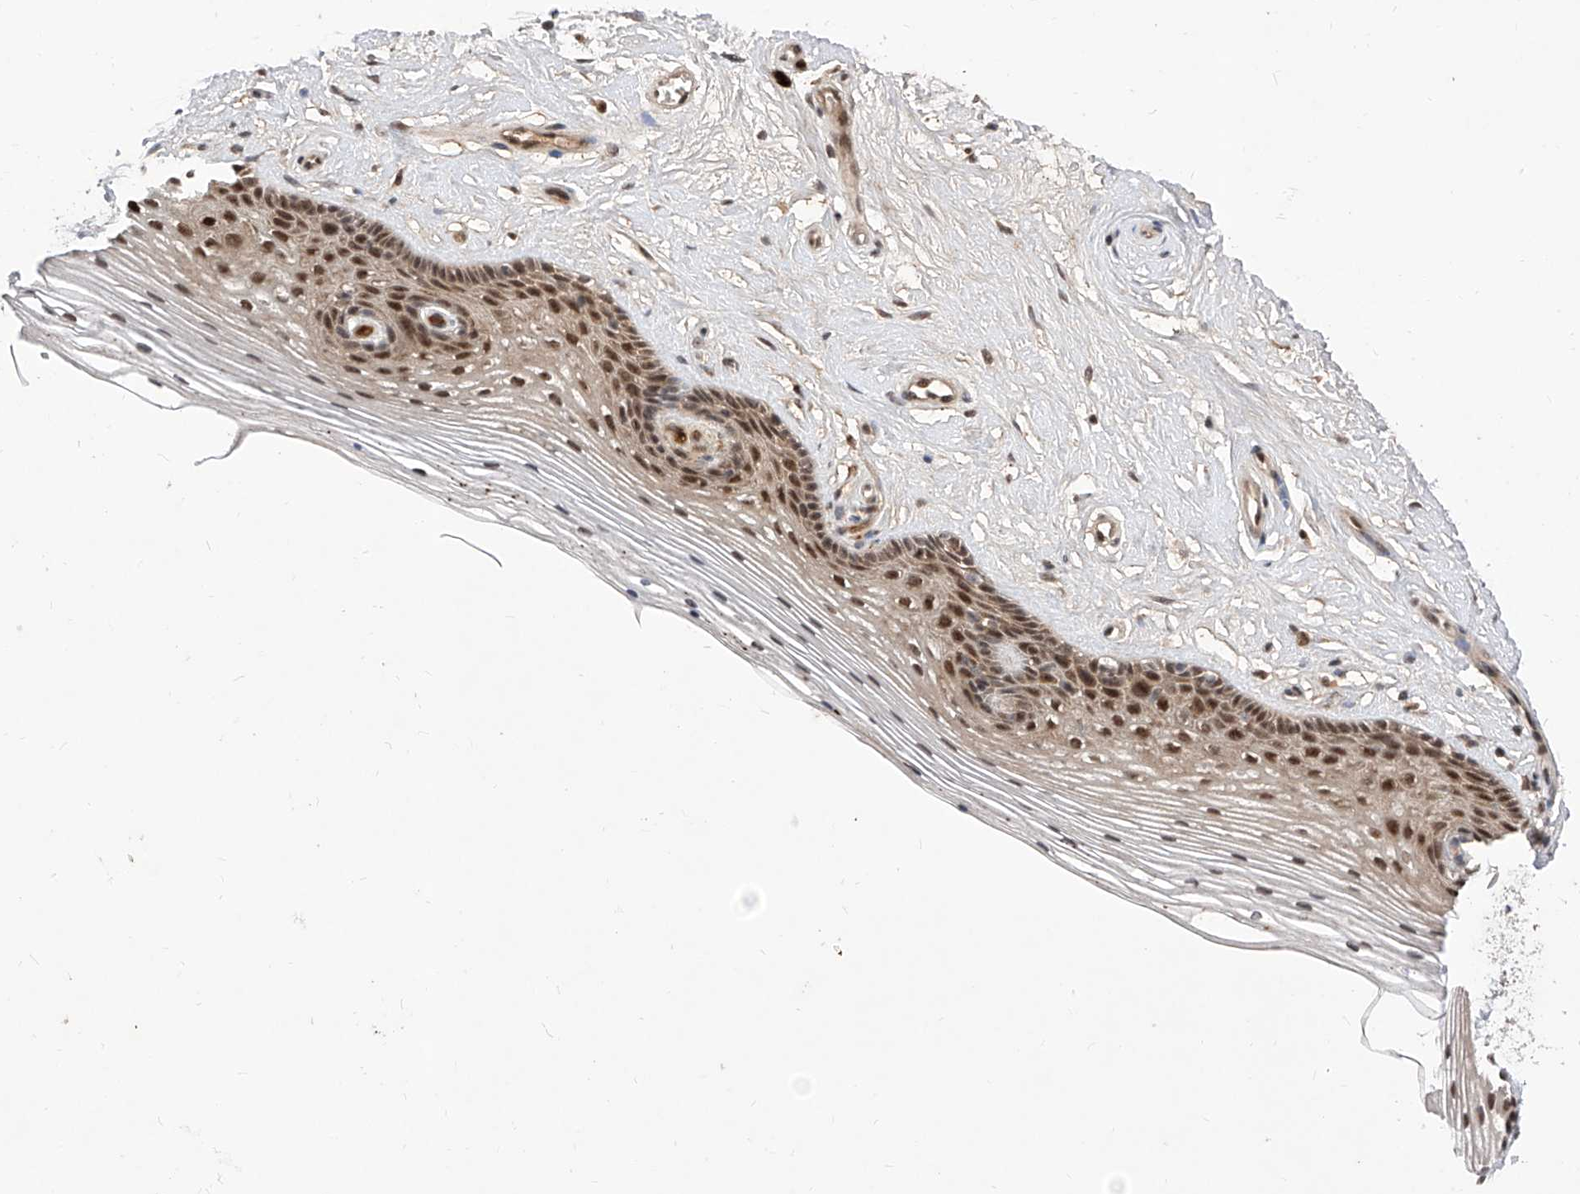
{"staining": {"intensity": "moderate", "quantity": ">75%", "location": "cytoplasmic/membranous,nuclear"}, "tissue": "vagina", "cell_type": "Squamous epithelial cells", "image_type": "normal", "snomed": [{"axis": "morphology", "description": "Normal tissue, NOS"}, {"axis": "topography", "description": "Vagina"}], "caption": "Vagina stained with DAB immunohistochemistry displays medium levels of moderate cytoplasmic/membranous,nuclear positivity in about >75% of squamous epithelial cells. (DAB (3,3'-diaminobenzidine) = brown stain, brightfield microscopy at high magnification).", "gene": "LGR4", "patient": {"sex": "female", "age": 46}}